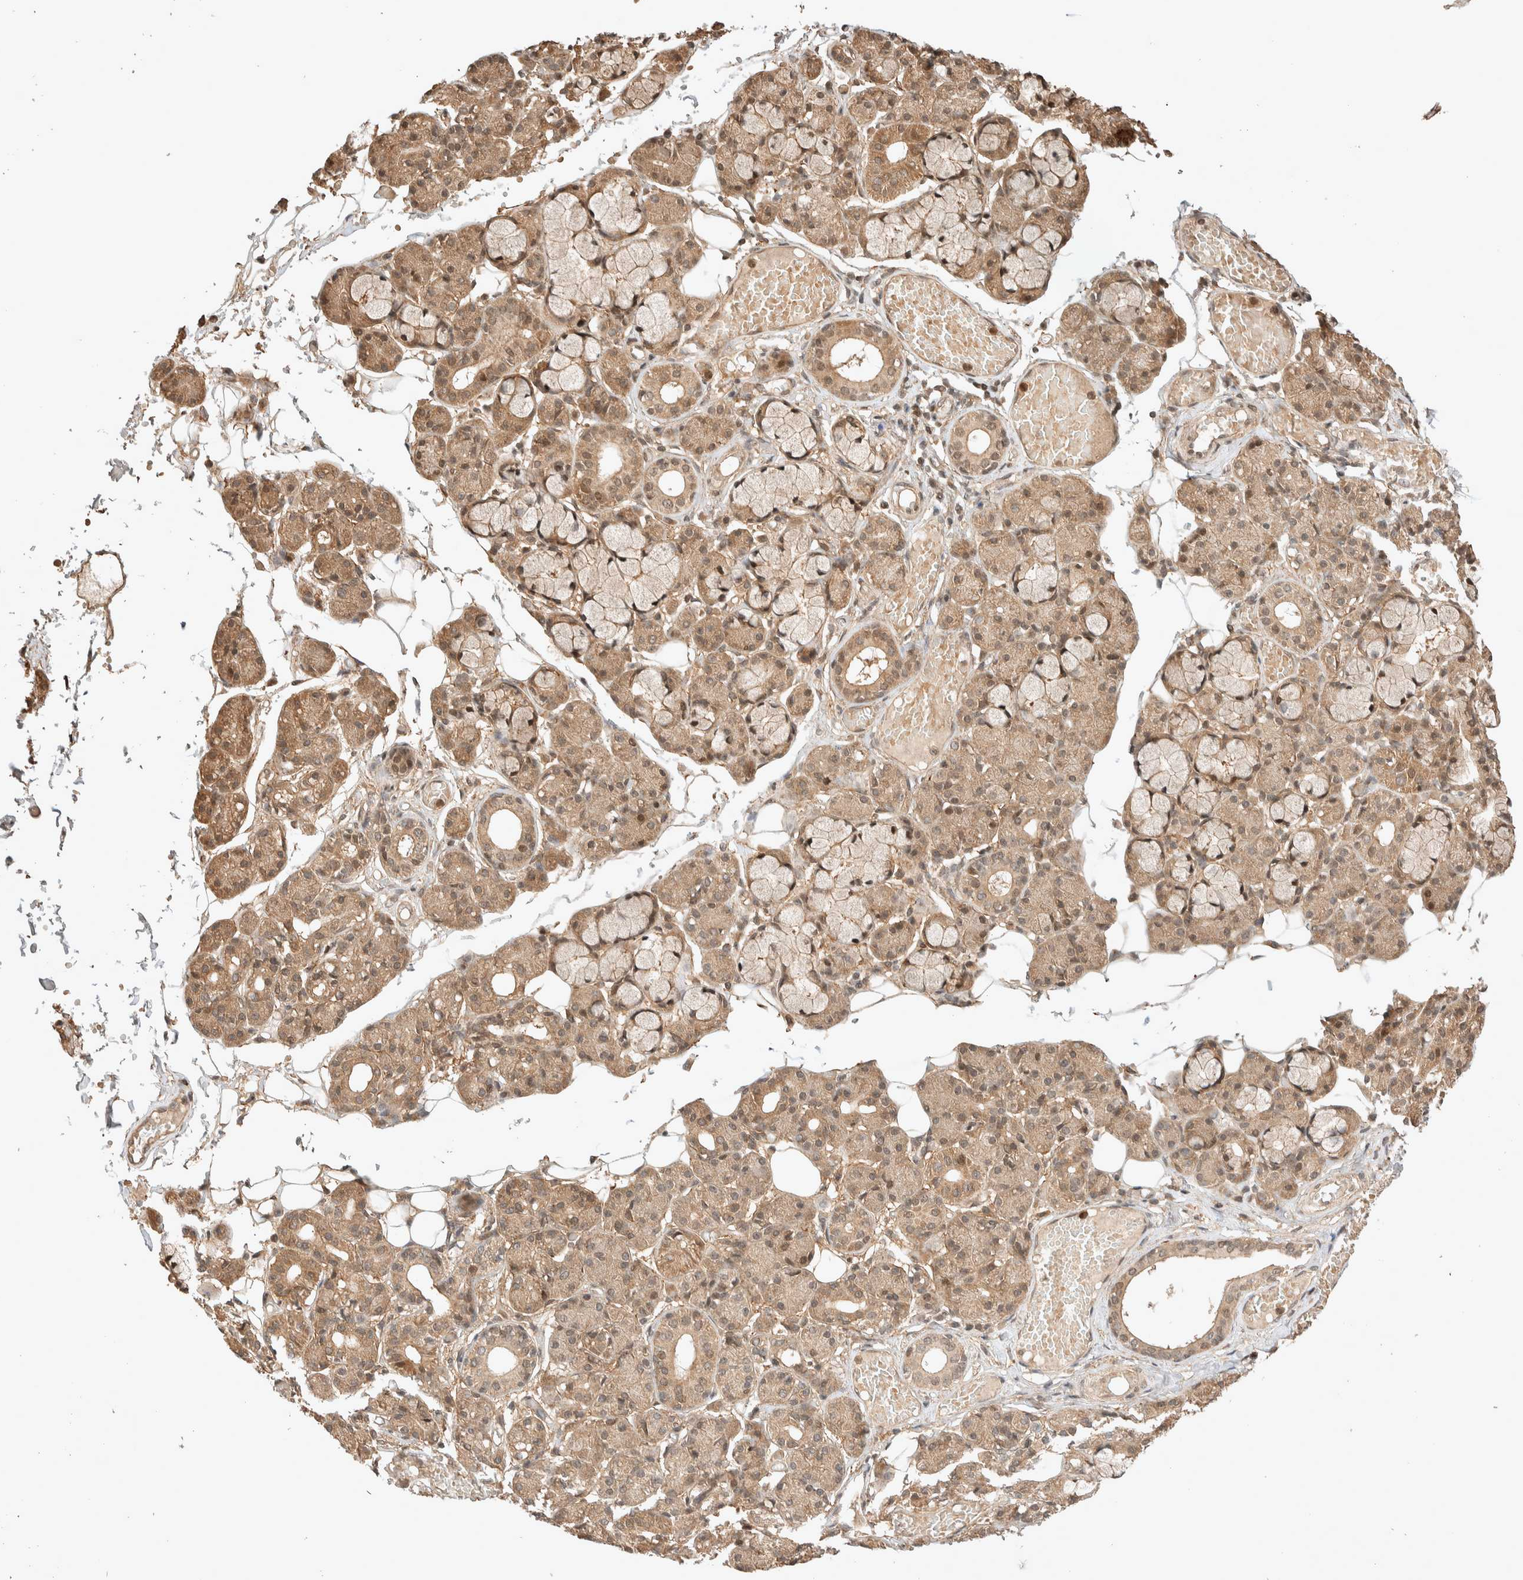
{"staining": {"intensity": "moderate", "quantity": ">75%", "location": "cytoplasmic/membranous,nuclear"}, "tissue": "salivary gland", "cell_type": "Glandular cells", "image_type": "normal", "snomed": [{"axis": "morphology", "description": "Normal tissue, NOS"}, {"axis": "topography", "description": "Salivary gland"}], "caption": "The immunohistochemical stain highlights moderate cytoplasmic/membranous,nuclear staining in glandular cells of normal salivary gland.", "gene": "THRA", "patient": {"sex": "male", "age": 63}}